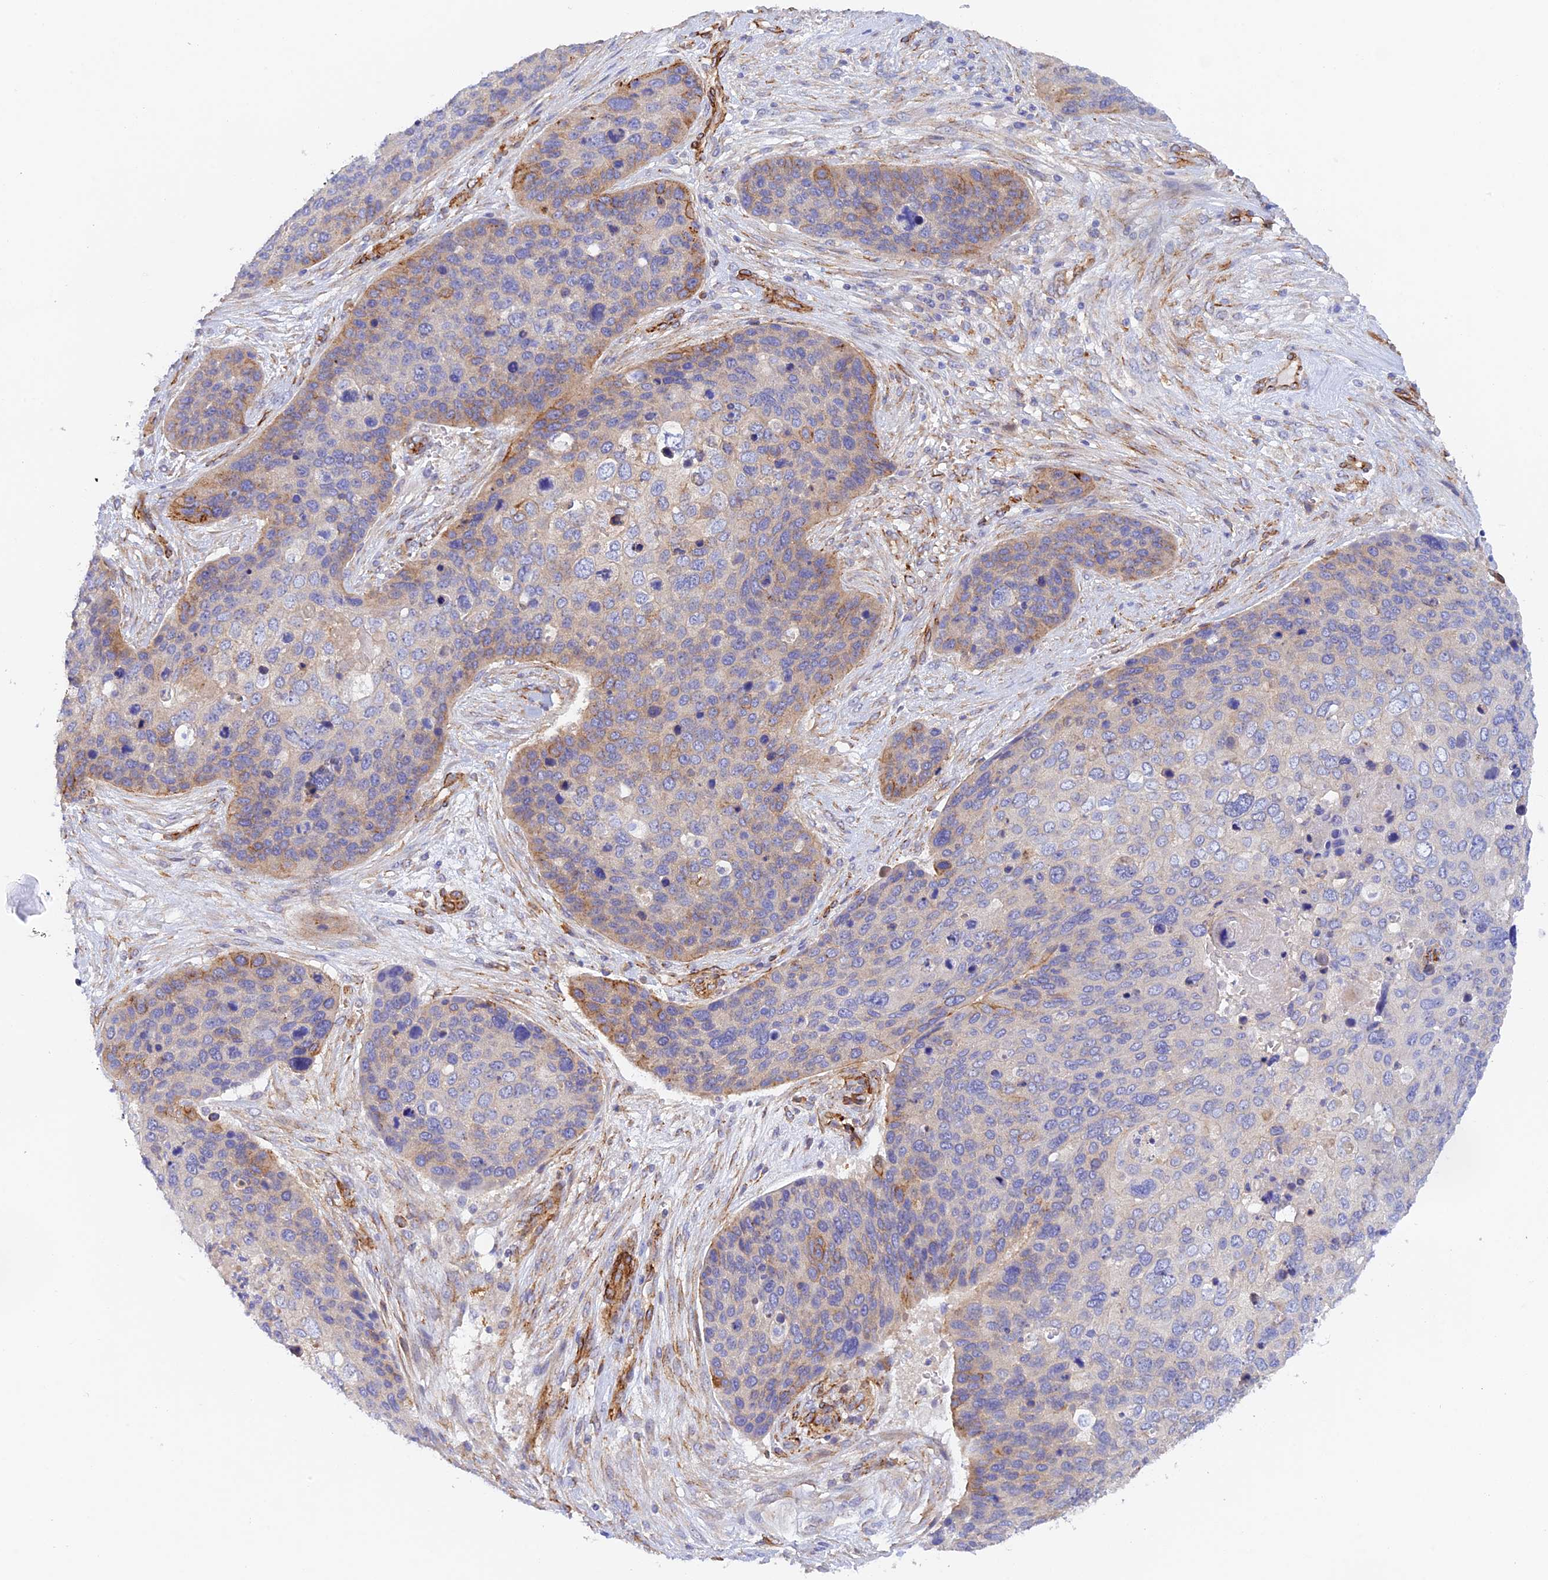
{"staining": {"intensity": "moderate", "quantity": "<25%", "location": "cytoplasmic/membranous"}, "tissue": "skin cancer", "cell_type": "Tumor cells", "image_type": "cancer", "snomed": [{"axis": "morphology", "description": "Basal cell carcinoma"}, {"axis": "topography", "description": "Skin"}], "caption": "About <25% of tumor cells in human skin cancer demonstrate moderate cytoplasmic/membranous protein staining as visualized by brown immunohistochemical staining.", "gene": "MYO9A", "patient": {"sex": "female", "age": 74}}